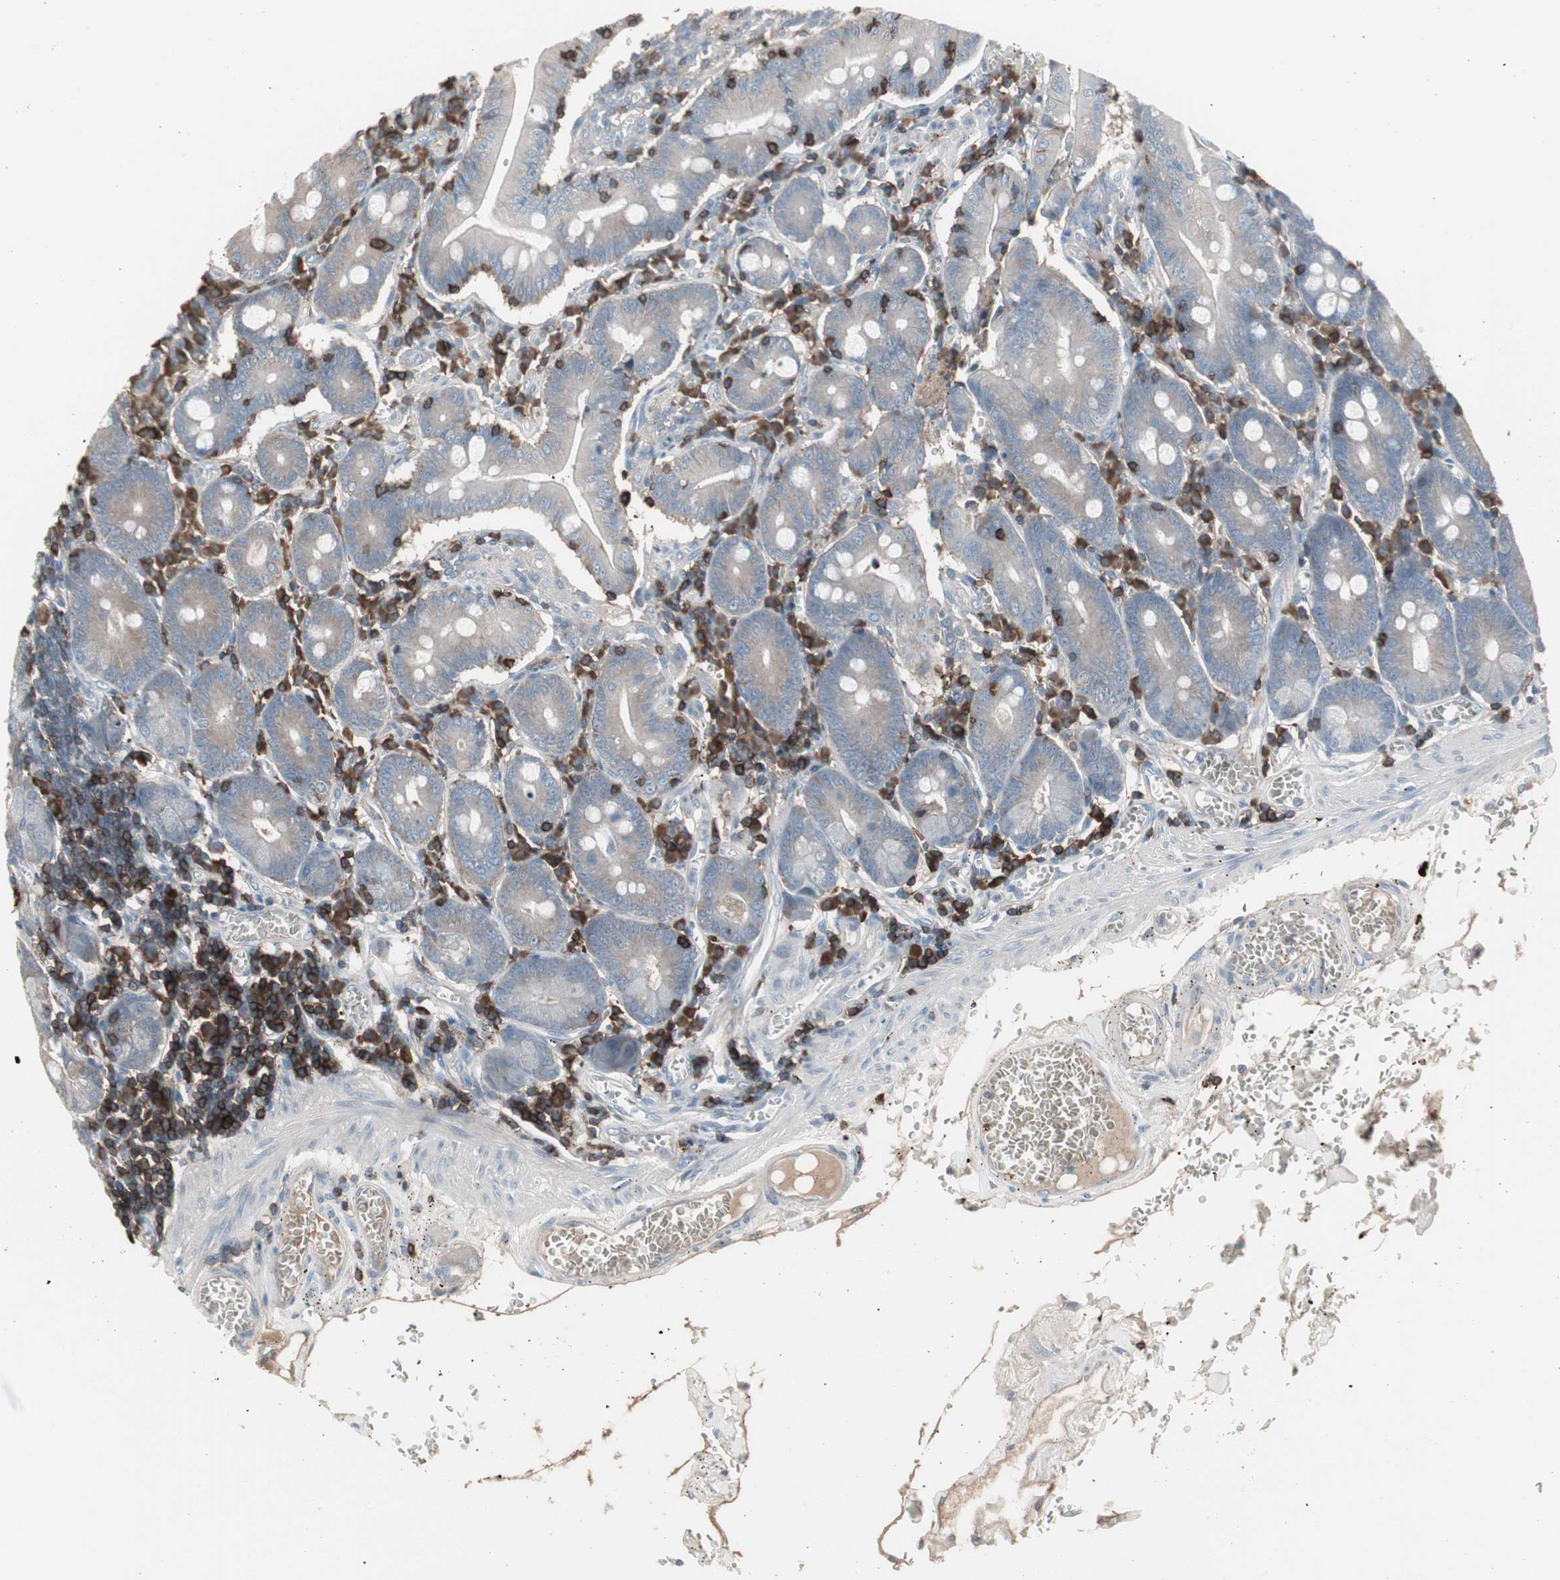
{"staining": {"intensity": "weak", "quantity": ">75%", "location": "cytoplasmic/membranous"}, "tissue": "small intestine", "cell_type": "Glandular cells", "image_type": "normal", "snomed": [{"axis": "morphology", "description": "Normal tissue, NOS"}, {"axis": "topography", "description": "Small intestine"}], "caption": "Benign small intestine displays weak cytoplasmic/membranous expression in approximately >75% of glandular cells, visualized by immunohistochemistry.", "gene": "ZSCAN32", "patient": {"sex": "male", "age": 71}}